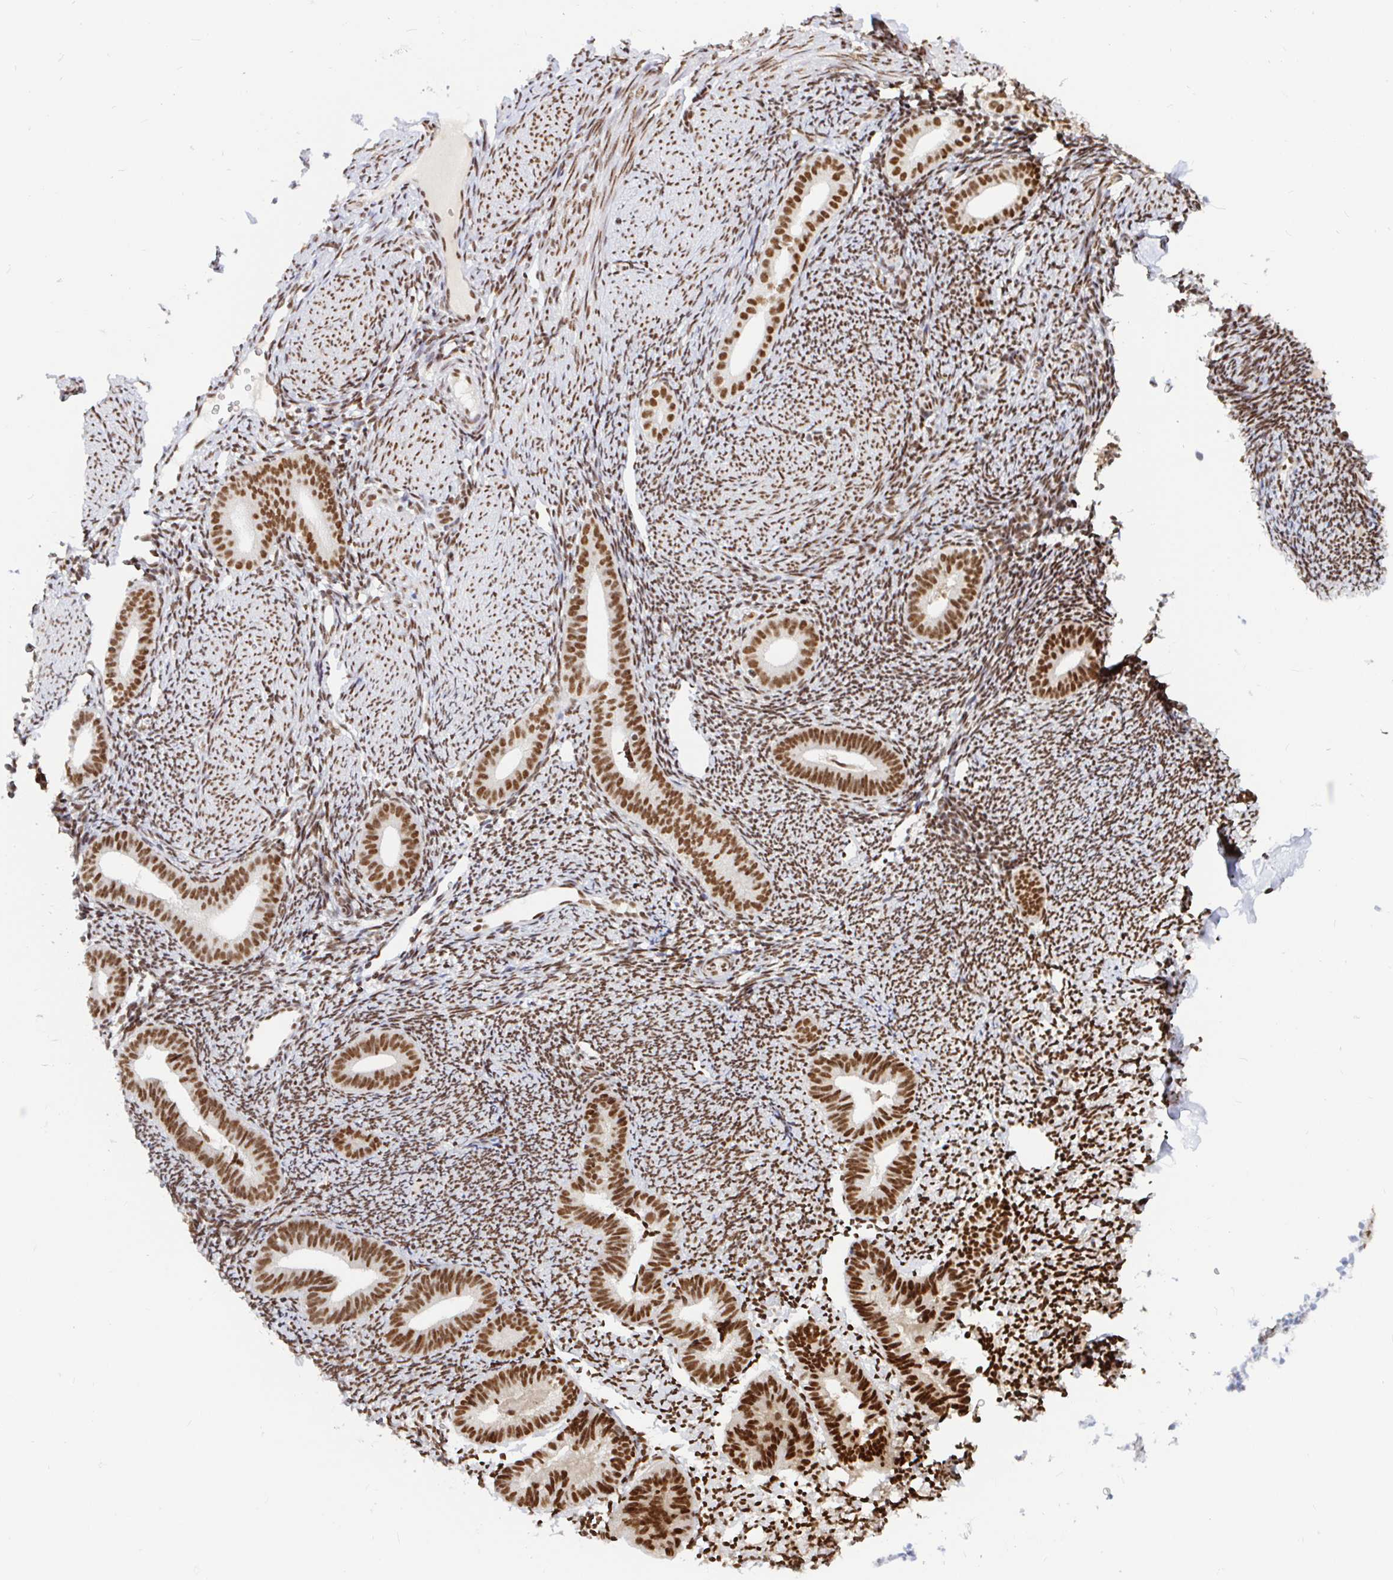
{"staining": {"intensity": "moderate", "quantity": ">75%", "location": "nuclear"}, "tissue": "endometrium", "cell_type": "Cells in endometrial stroma", "image_type": "normal", "snomed": [{"axis": "morphology", "description": "Normal tissue, NOS"}, {"axis": "topography", "description": "Endometrium"}], "caption": "Protein staining of benign endometrium reveals moderate nuclear expression in approximately >75% of cells in endometrial stroma. Nuclei are stained in blue.", "gene": "RBMXL1", "patient": {"sex": "female", "age": 39}}